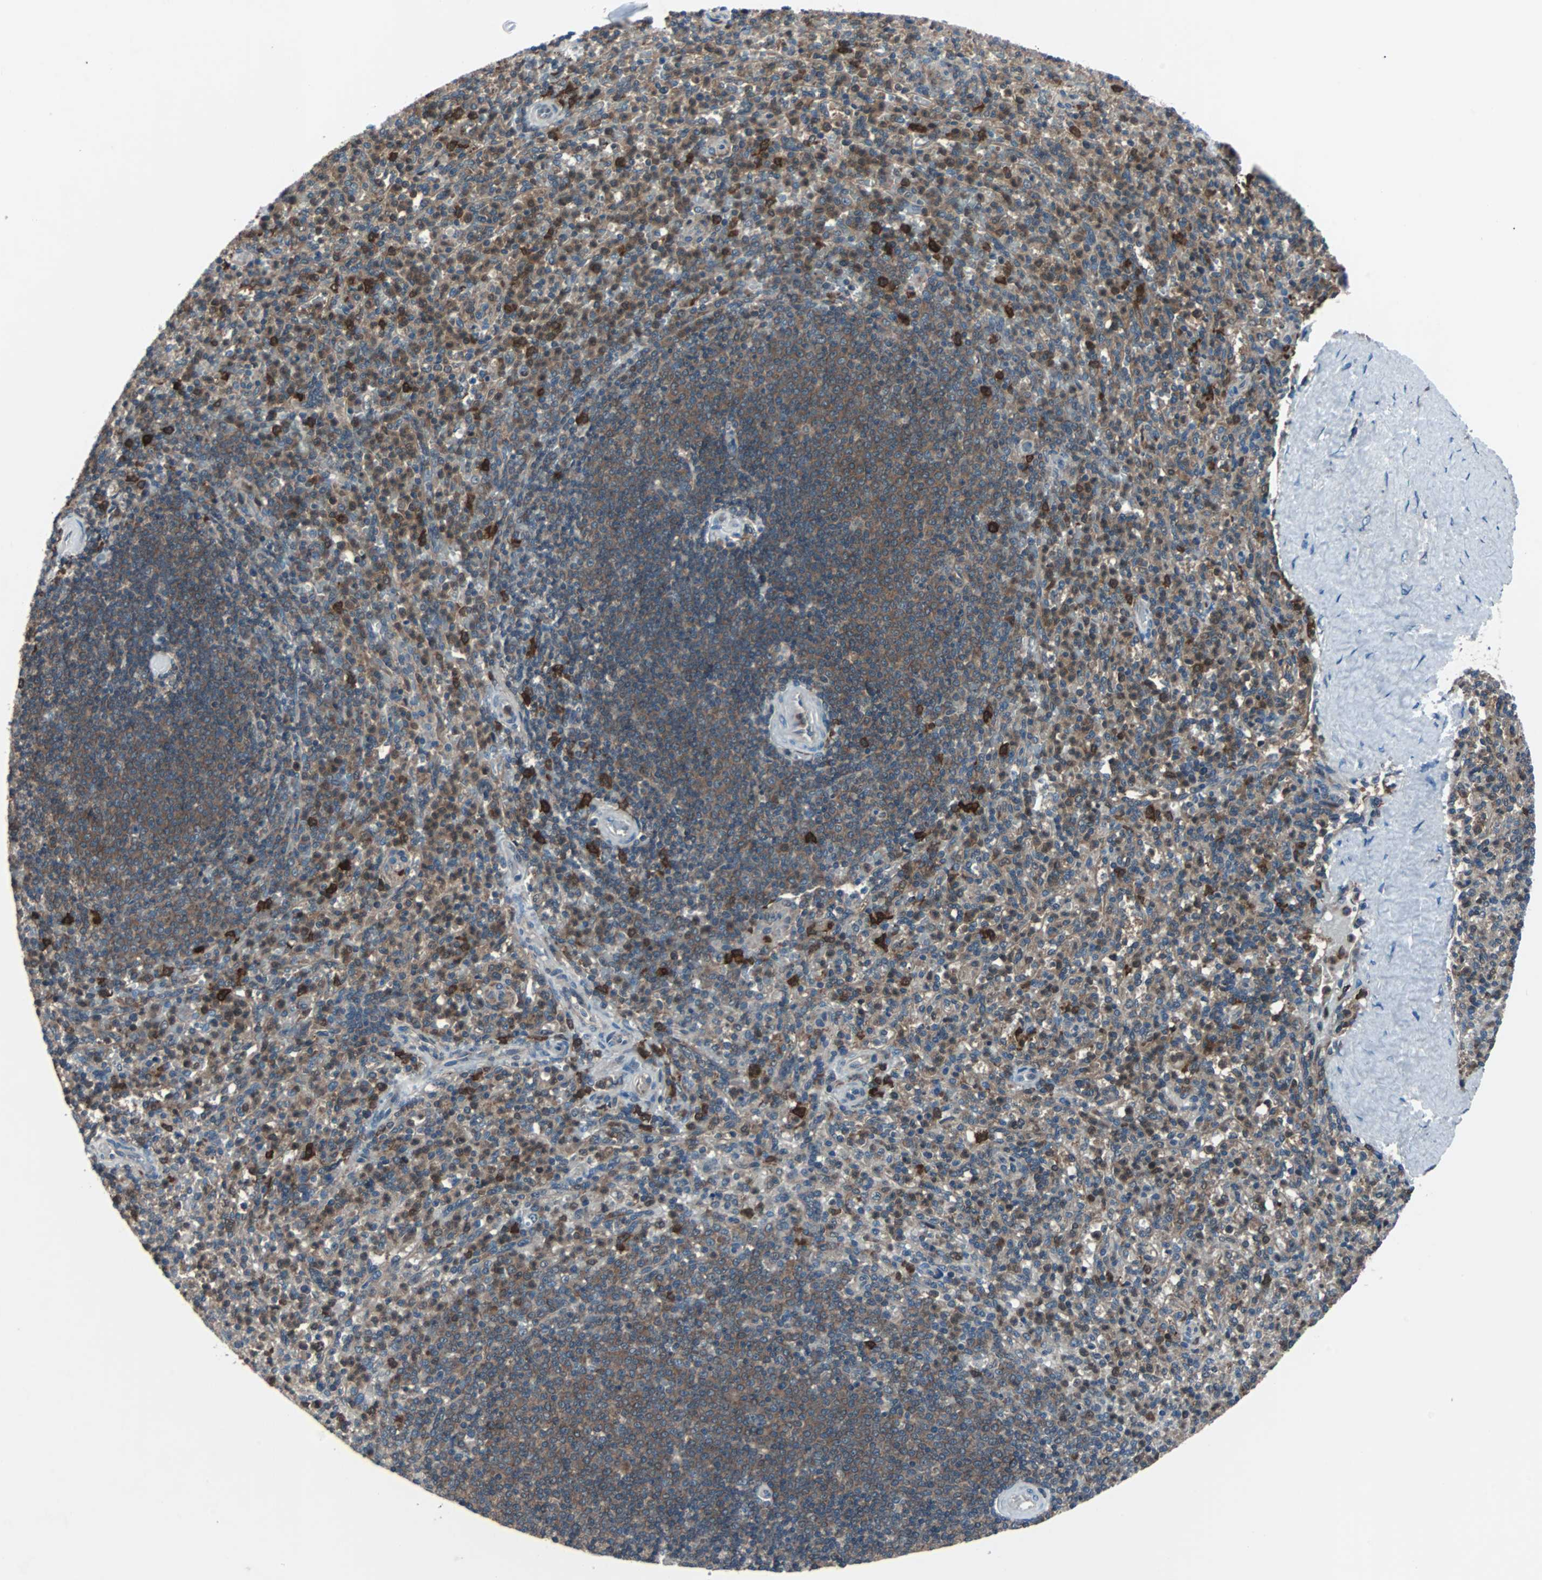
{"staining": {"intensity": "strong", "quantity": "25%-75%", "location": "cytoplasmic/membranous"}, "tissue": "spleen", "cell_type": "Cells in red pulp", "image_type": "normal", "snomed": [{"axis": "morphology", "description": "Normal tissue, NOS"}, {"axis": "topography", "description": "Spleen"}], "caption": "Normal spleen exhibits strong cytoplasmic/membranous expression in about 25%-75% of cells in red pulp The staining was performed using DAB to visualize the protein expression in brown, while the nuclei were stained in blue with hematoxylin (Magnification: 20x)..", "gene": "PAK1", "patient": {"sex": "male", "age": 36}}